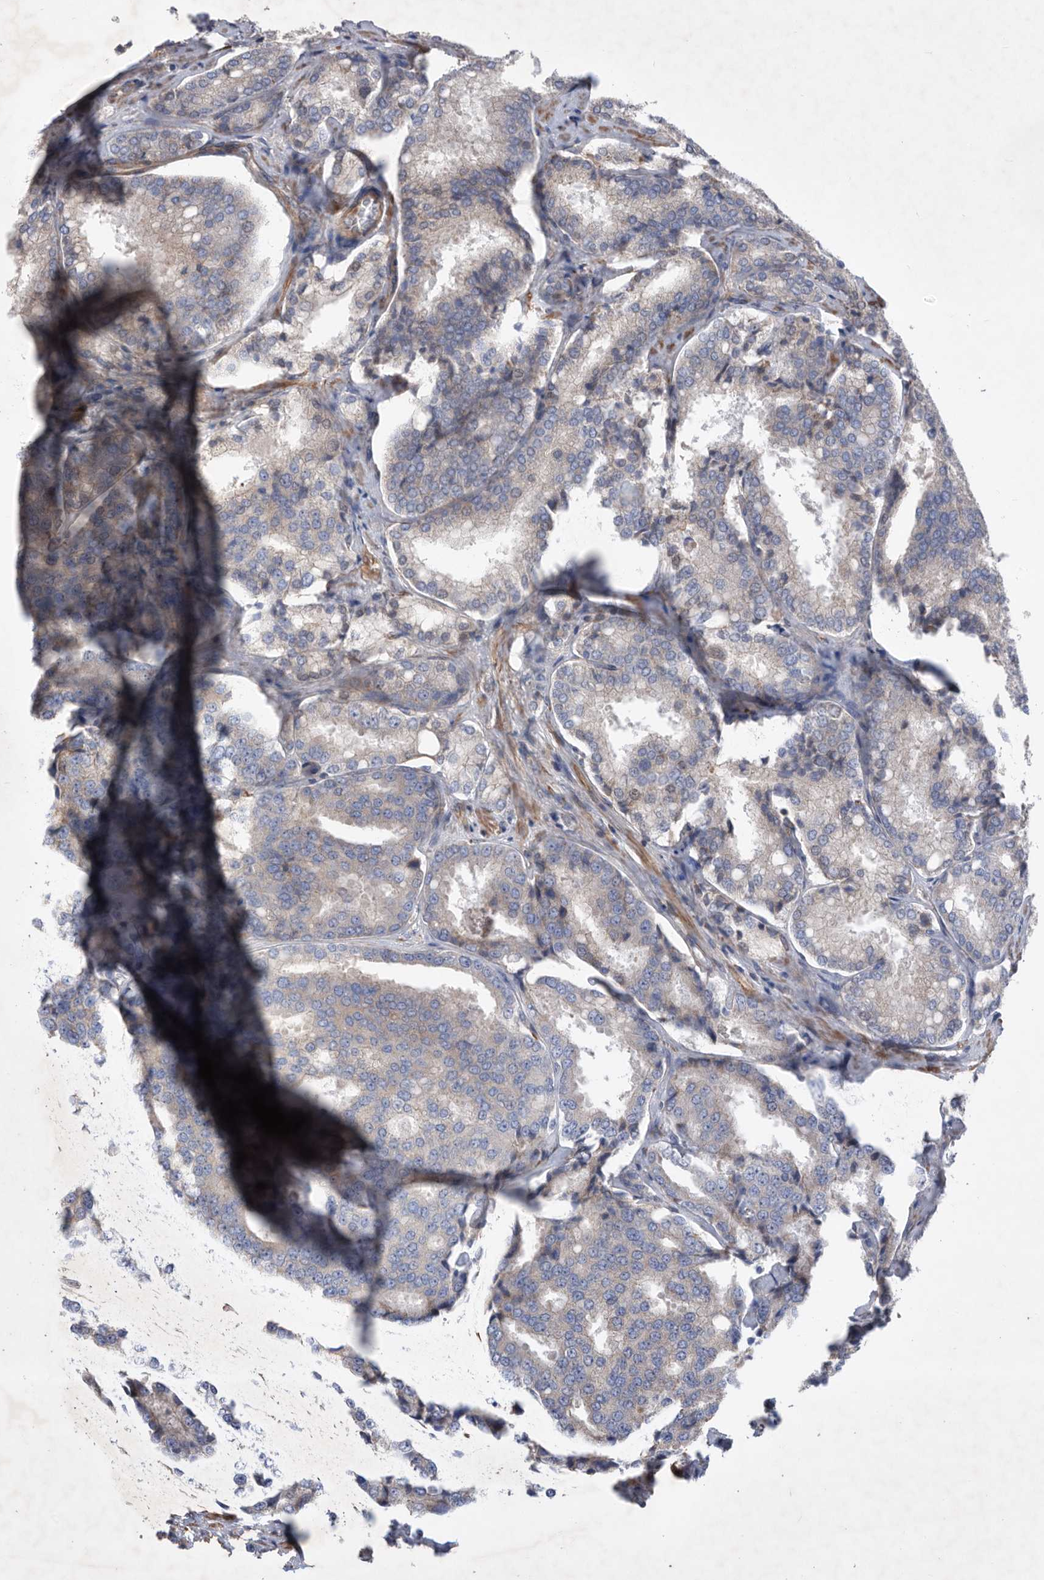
{"staining": {"intensity": "weak", "quantity": "25%-75%", "location": "cytoplasmic/membranous"}, "tissue": "prostate cancer", "cell_type": "Tumor cells", "image_type": "cancer", "snomed": [{"axis": "morphology", "description": "Adenocarcinoma, High grade"}, {"axis": "topography", "description": "Prostate"}], "caption": "Brown immunohistochemical staining in prostate high-grade adenocarcinoma shows weak cytoplasmic/membranous positivity in approximately 25%-75% of tumor cells.", "gene": "ATP13A3", "patient": {"sex": "male", "age": 50}}